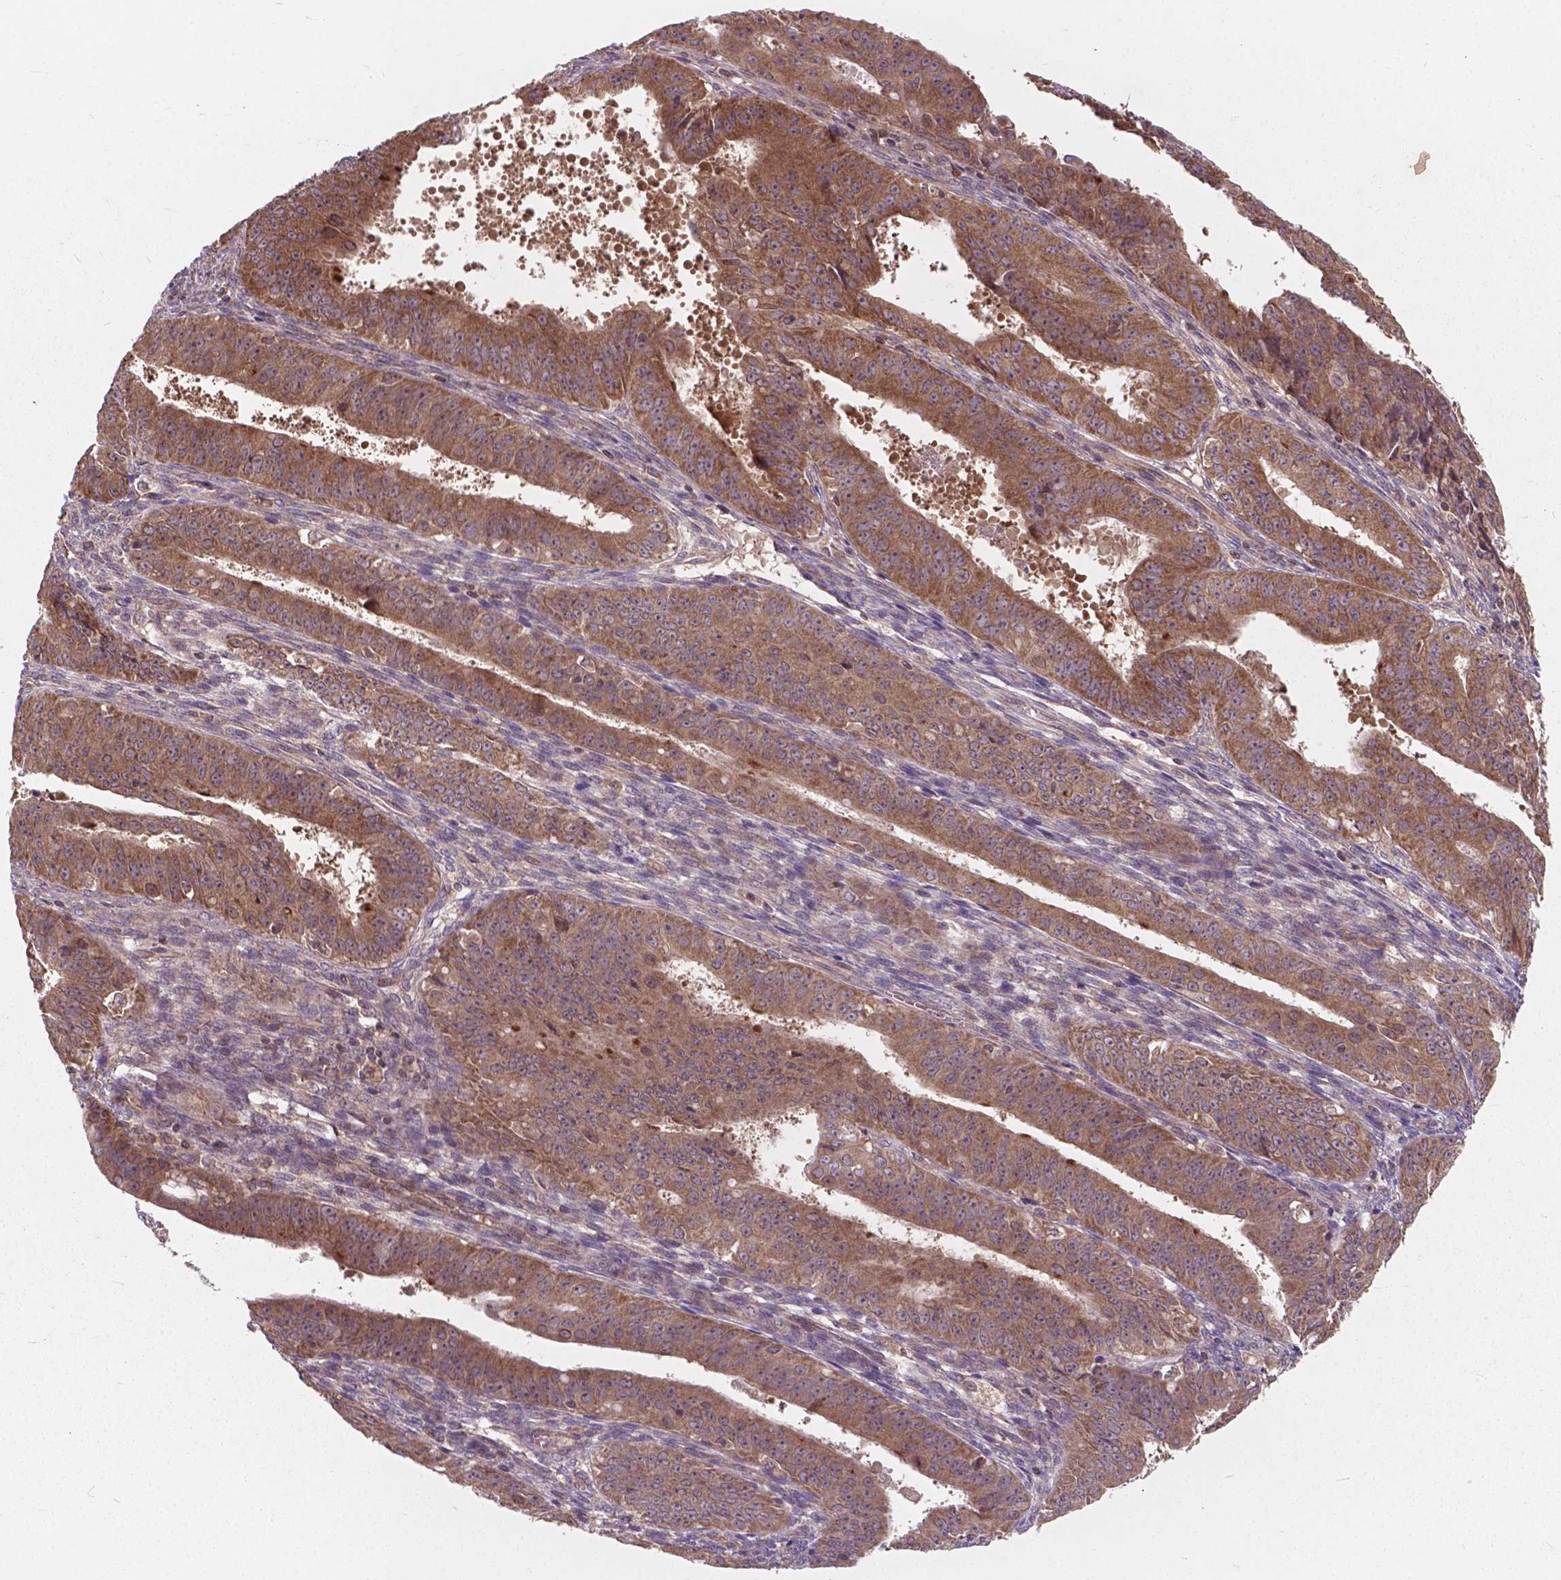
{"staining": {"intensity": "moderate", "quantity": ">75%", "location": "cytoplasmic/membranous"}, "tissue": "ovarian cancer", "cell_type": "Tumor cells", "image_type": "cancer", "snomed": [{"axis": "morphology", "description": "Carcinoma, endometroid"}, {"axis": "topography", "description": "Ovary"}], "caption": "Immunohistochemistry photomicrograph of neoplastic tissue: human ovarian endometroid carcinoma stained using immunohistochemistry shows medium levels of moderate protein expression localized specifically in the cytoplasmic/membranous of tumor cells, appearing as a cytoplasmic/membranous brown color.", "gene": "MRPL33", "patient": {"sex": "female", "age": 42}}